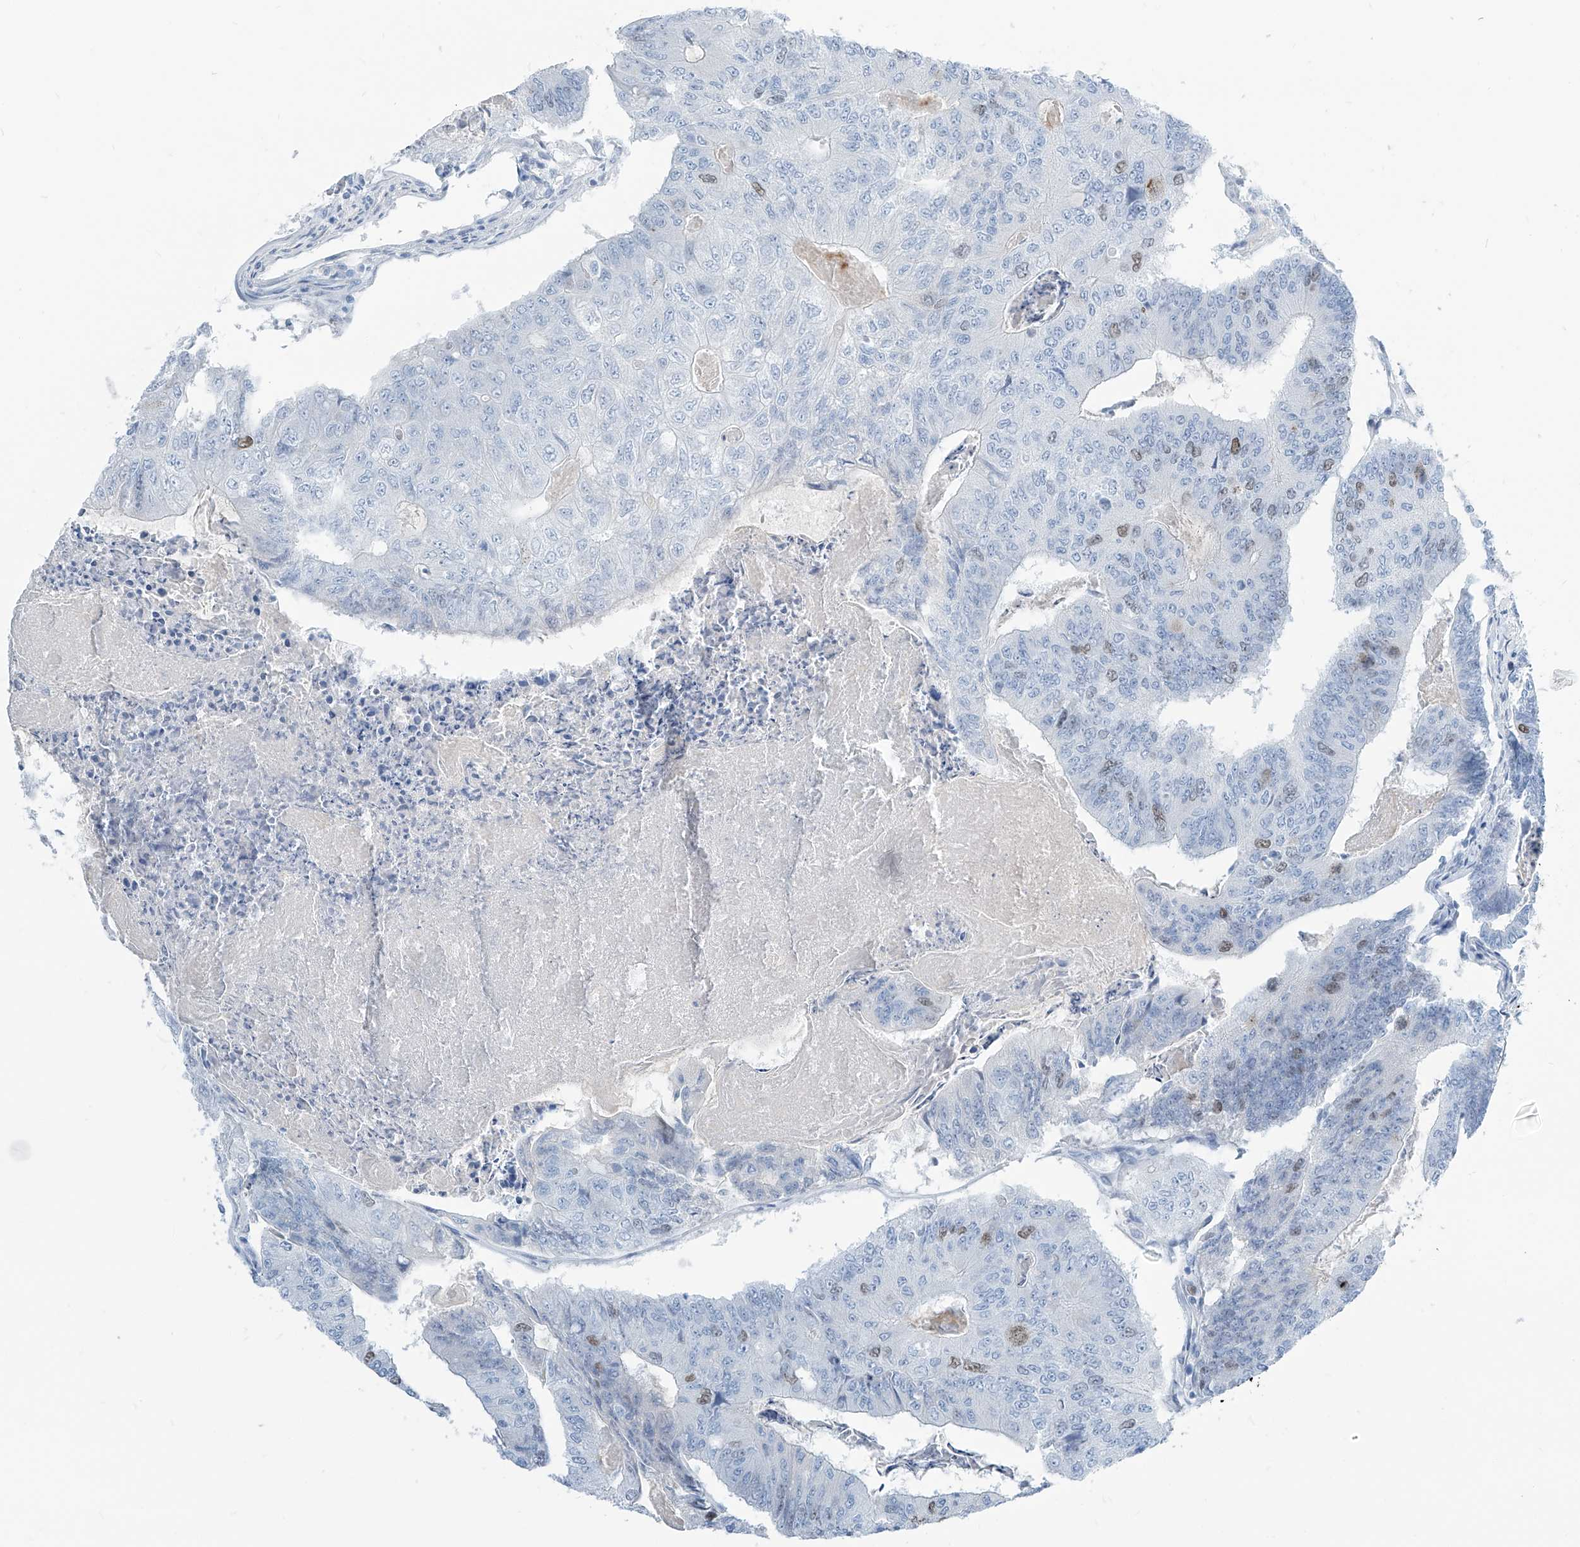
{"staining": {"intensity": "weak", "quantity": "<25%", "location": "nuclear"}, "tissue": "colorectal cancer", "cell_type": "Tumor cells", "image_type": "cancer", "snomed": [{"axis": "morphology", "description": "Adenocarcinoma, NOS"}, {"axis": "topography", "description": "Colon"}], "caption": "Immunohistochemistry (IHC) of human colorectal adenocarcinoma exhibits no expression in tumor cells. Nuclei are stained in blue.", "gene": "SGO2", "patient": {"sex": "female", "age": 67}}